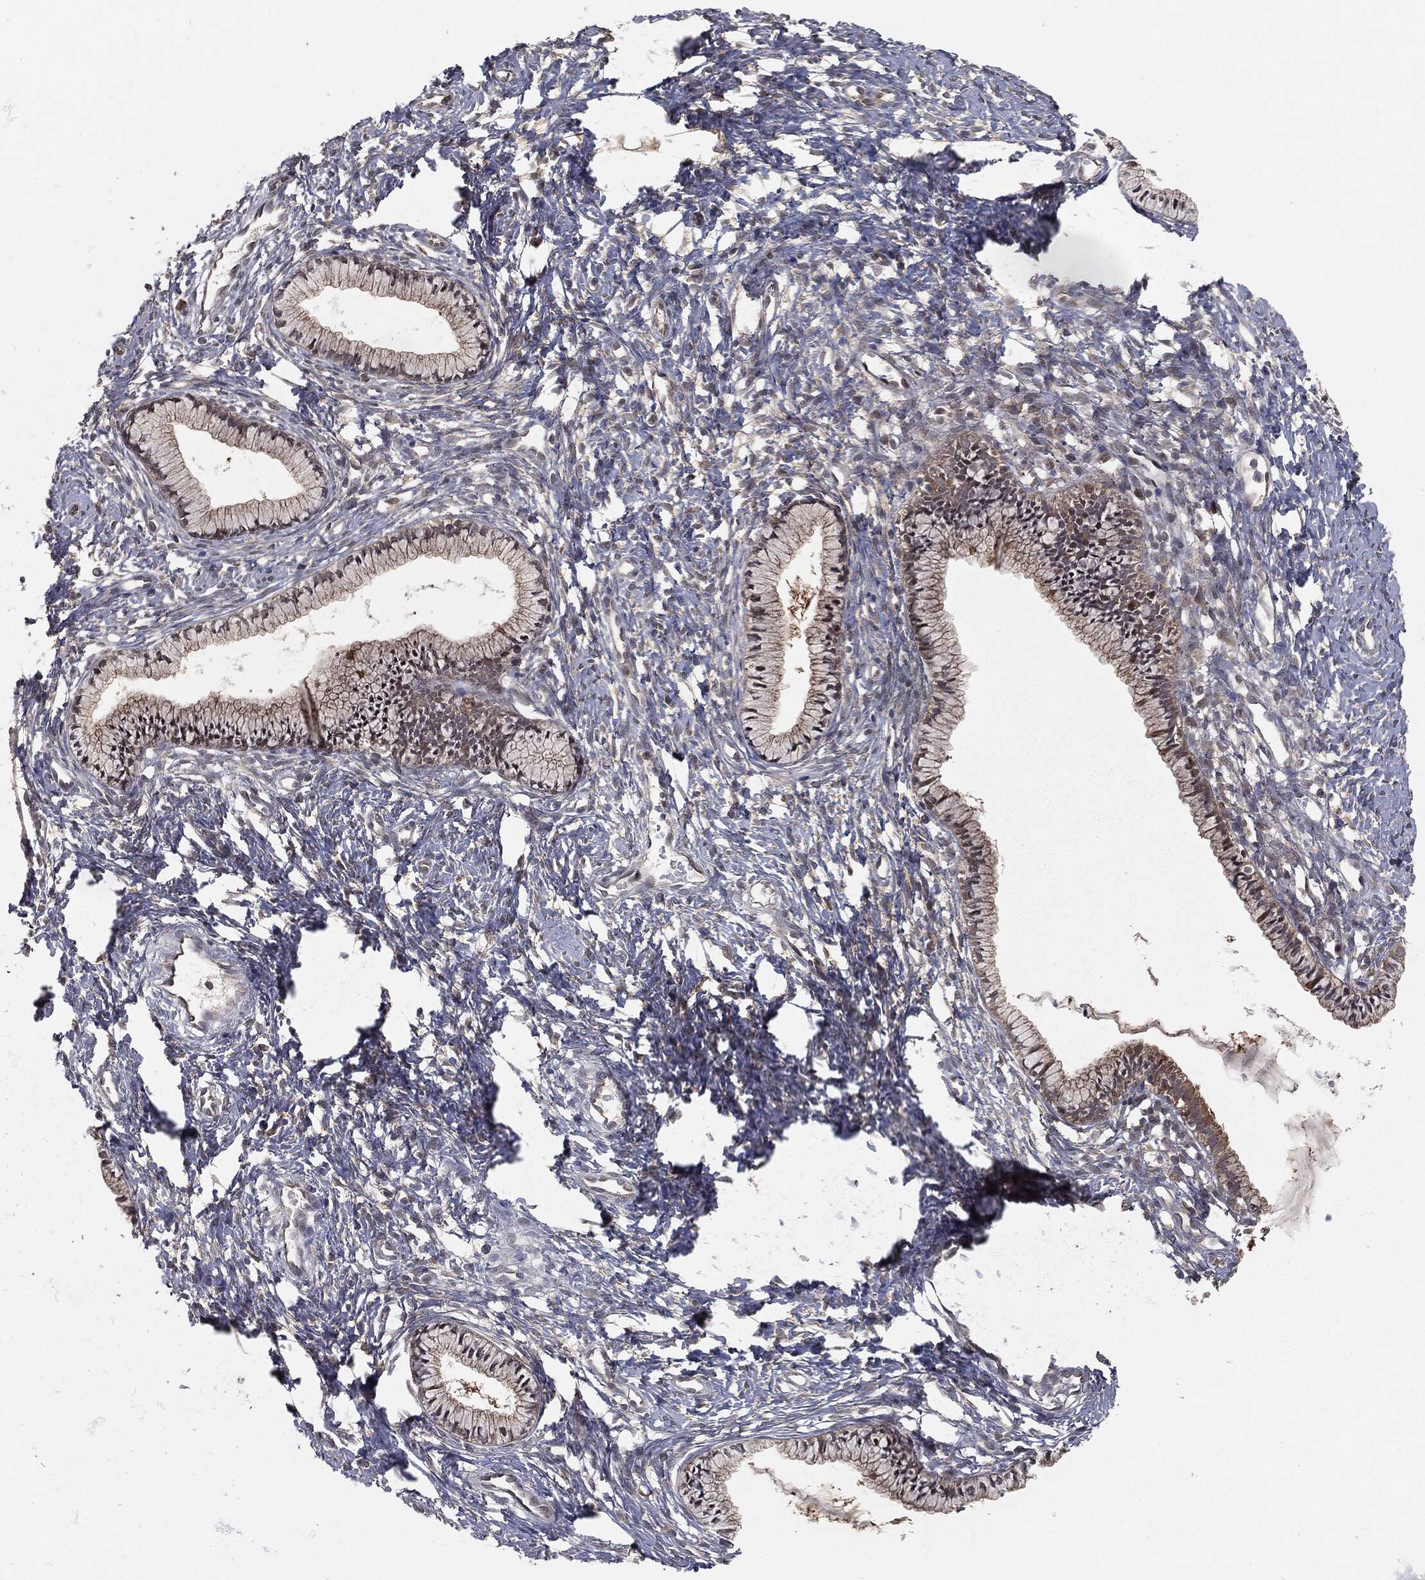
{"staining": {"intensity": "weak", "quantity": ">75%", "location": "cytoplasmic/membranous"}, "tissue": "cervix", "cell_type": "Glandular cells", "image_type": "normal", "snomed": [{"axis": "morphology", "description": "Normal tissue, NOS"}, {"axis": "topography", "description": "Cervix"}], "caption": "A brown stain labels weak cytoplasmic/membranous positivity of a protein in glandular cells of unremarkable human cervix. (Brightfield microscopy of DAB IHC at high magnification).", "gene": "FBXO7", "patient": {"sex": "female", "age": 39}}